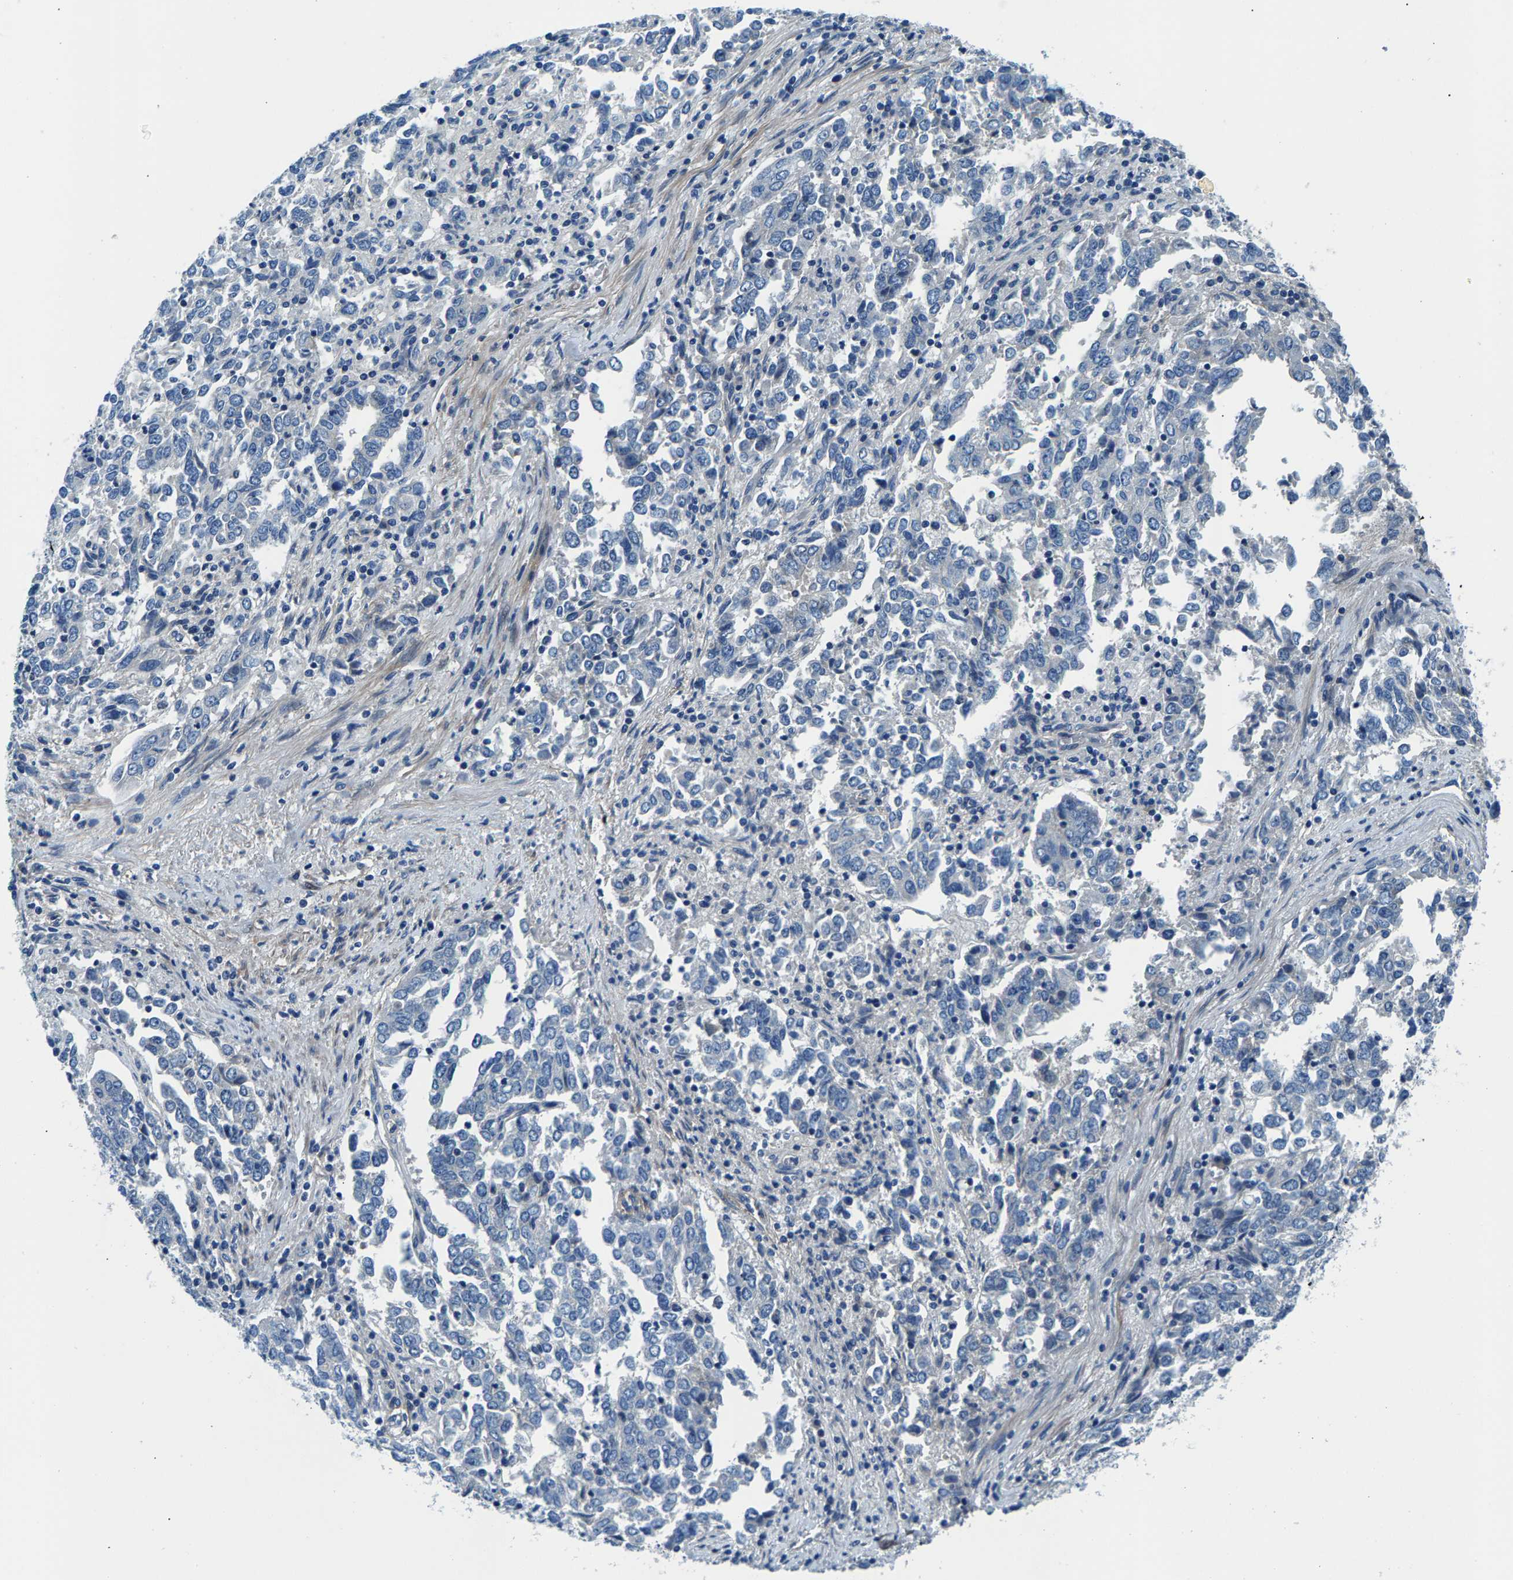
{"staining": {"intensity": "negative", "quantity": "none", "location": "none"}, "tissue": "endometrial cancer", "cell_type": "Tumor cells", "image_type": "cancer", "snomed": [{"axis": "morphology", "description": "Adenocarcinoma, NOS"}, {"axis": "topography", "description": "Endometrium"}], "caption": "Endometrial cancer (adenocarcinoma) was stained to show a protein in brown. There is no significant staining in tumor cells.", "gene": "CDRT4", "patient": {"sex": "female", "age": 80}}